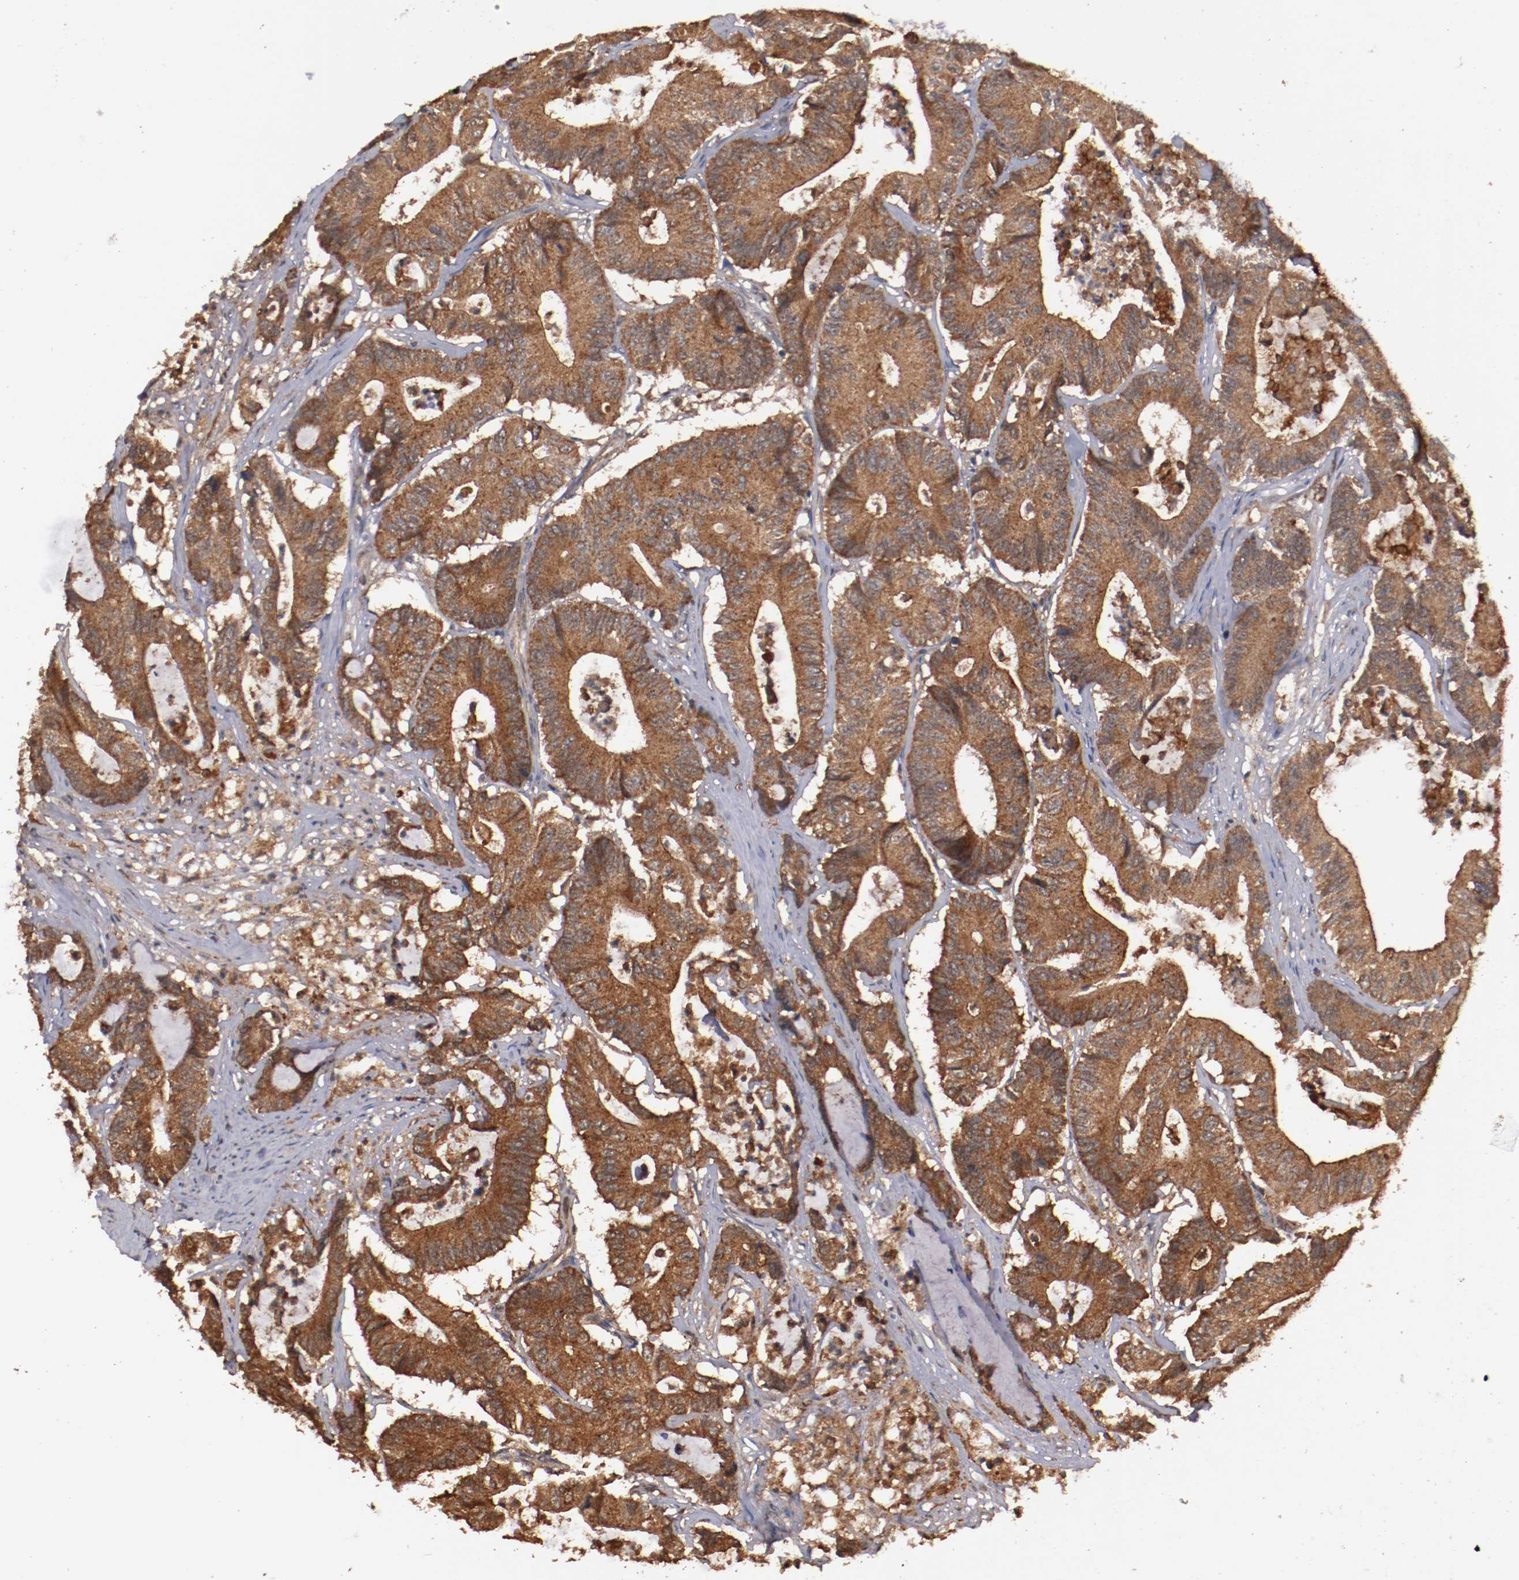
{"staining": {"intensity": "strong", "quantity": ">75%", "location": "cytoplasmic/membranous"}, "tissue": "colorectal cancer", "cell_type": "Tumor cells", "image_type": "cancer", "snomed": [{"axis": "morphology", "description": "Adenocarcinoma, NOS"}, {"axis": "topography", "description": "Colon"}], "caption": "An image of colorectal cancer (adenocarcinoma) stained for a protein demonstrates strong cytoplasmic/membranous brown staining in tumor cells.", "gene": "TENM1", "patient": {"sex": "female", "age": 84}}